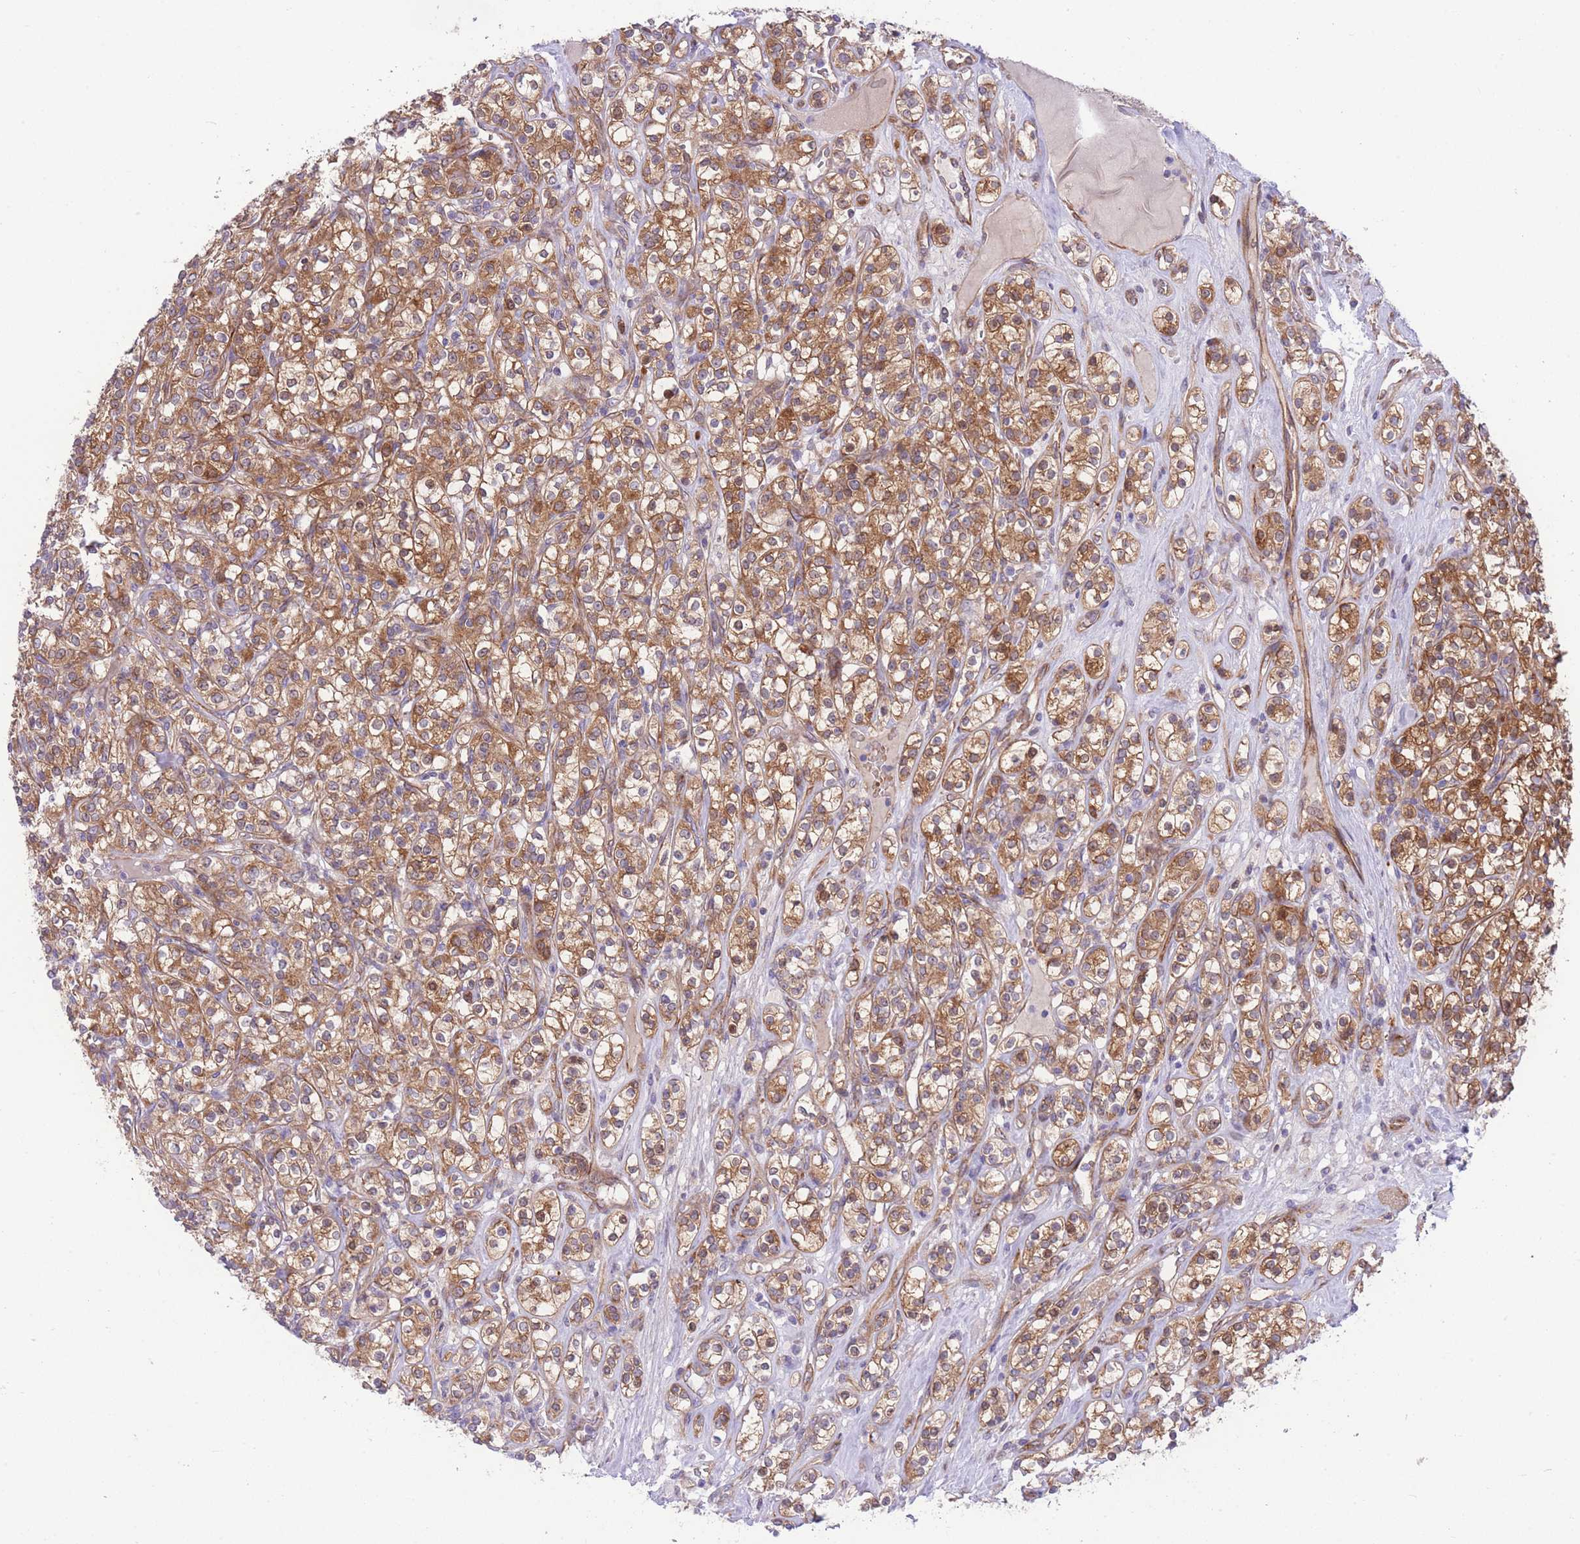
{"staining": {"intensity": "moderate", "quantity": ">75%", "location": "cytoplasmic/membranous"}, "tissue": "renal cancer", "cell_type": "Tumor cells", "image_type": "cancer", "snomed": [{"axis": "morphology", "description": "Adenocarcinoma, NOS"}, {"axis": "topography", "description": "Kidney"}], "caption": "Renal cancer tissue displays moderate cytoplasmic/membranous staining in approximately >75% of tumor cells, visualized by immunohistochemistry. The protein is shown in brown color, while the nuclei are stained blue.", "gene": "CHAC1", "patient": {"sex": "male", "age": 77}}